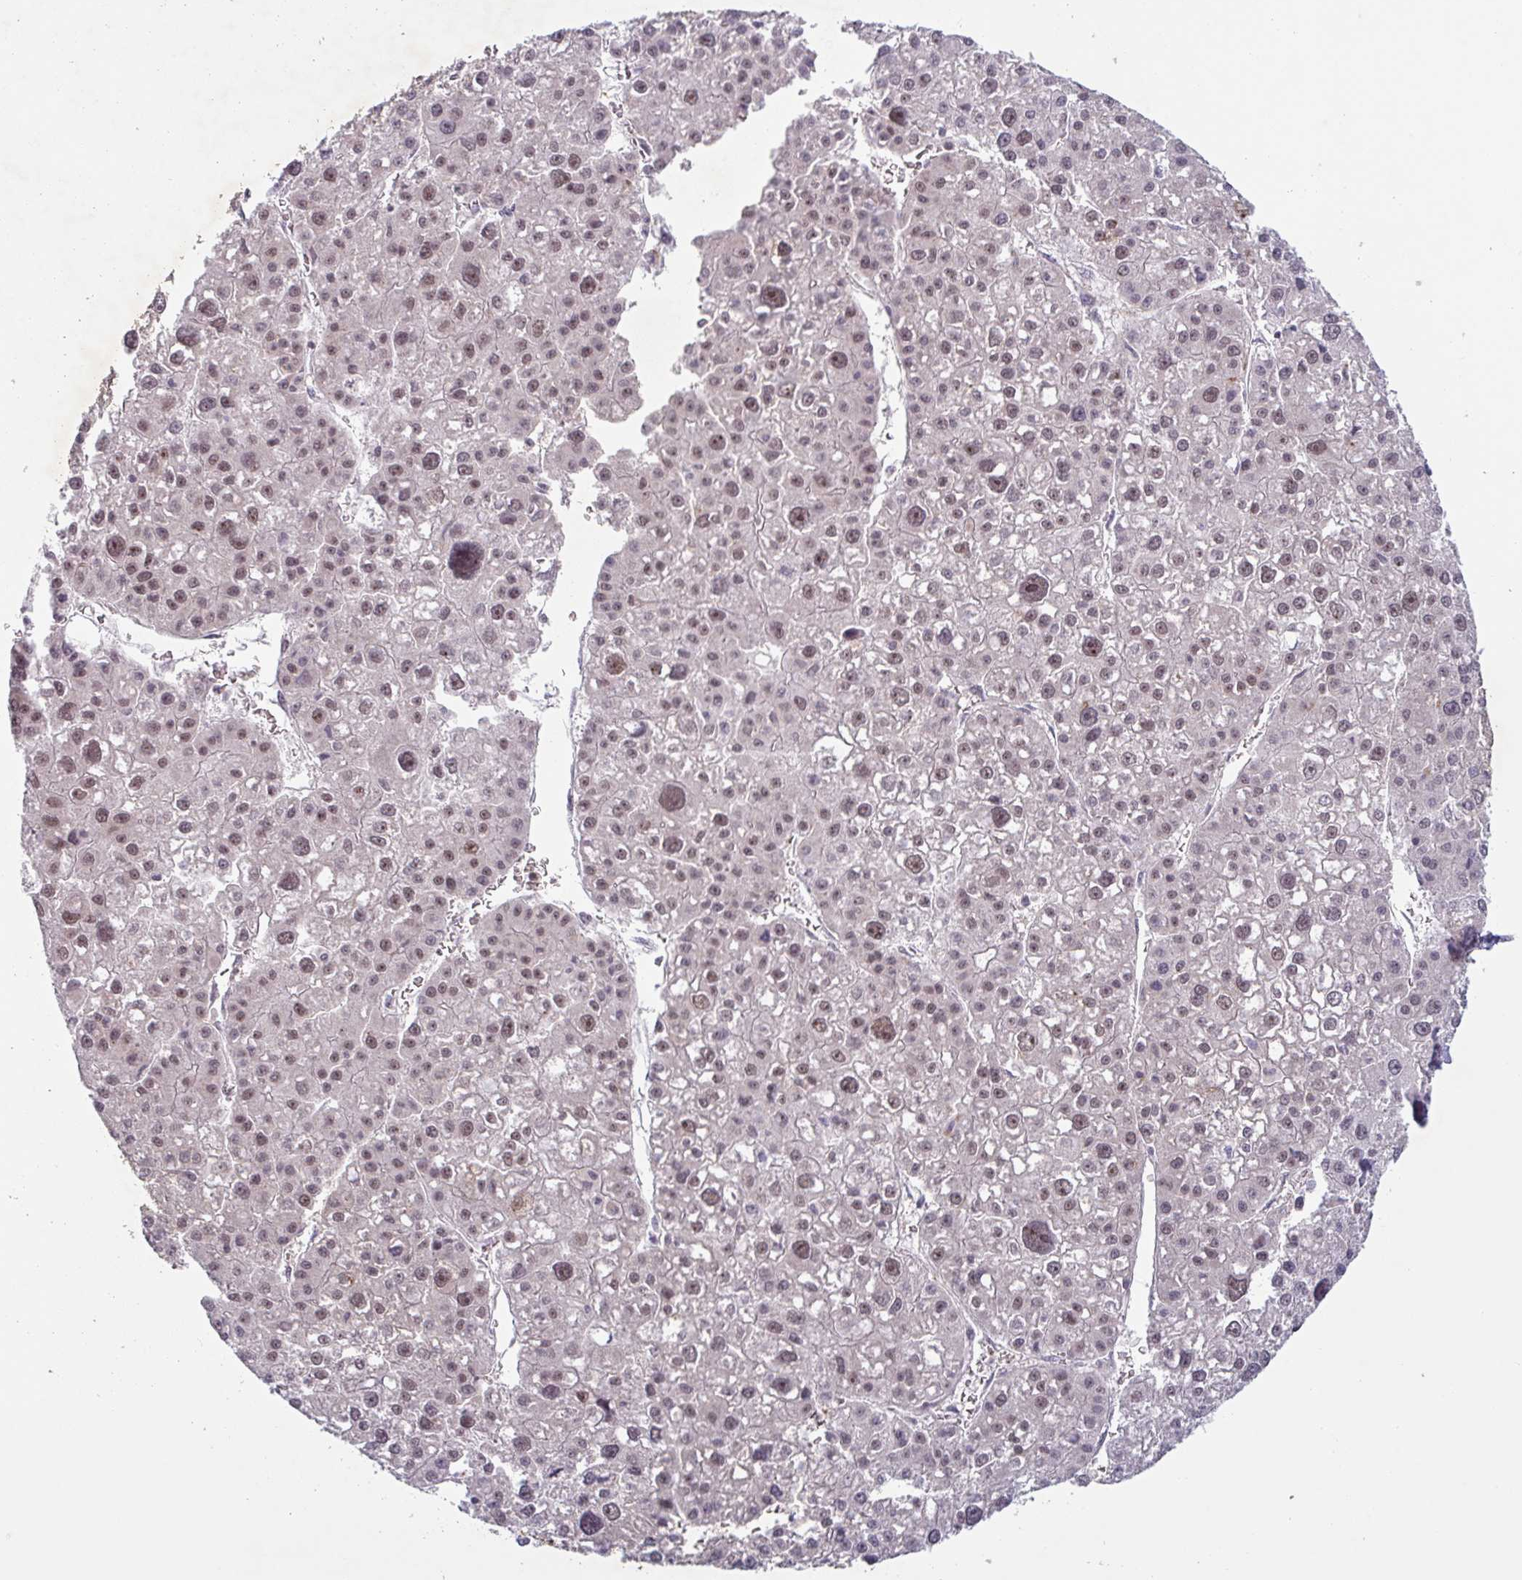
{"staining": {"intensity": "moderate", "quantity": ">75%", "location": "nuclear"}, "tissue": "liver cancer", "cell_type": "Tumor cells", "image_type": "cancer", "snomed": [{"axis": "morphology", "description": "Carcinoma, Hepatocellular, NOS"}, {"axis": "topography", "description": "Liver"}], "caption": "Immunohistochemistry of human hepatocellular carcinoma (liver) displays medium levels of moderate nuclear expression in approximately >75% of tumor cells. The staining was performed using DAB to visualize the protein expression in brown, while the nuclei were stained in blue with hematoxylin (Magnification: 20x).", "gene": "NLRP13", "patient": {"sex": "male", "age": 73}}